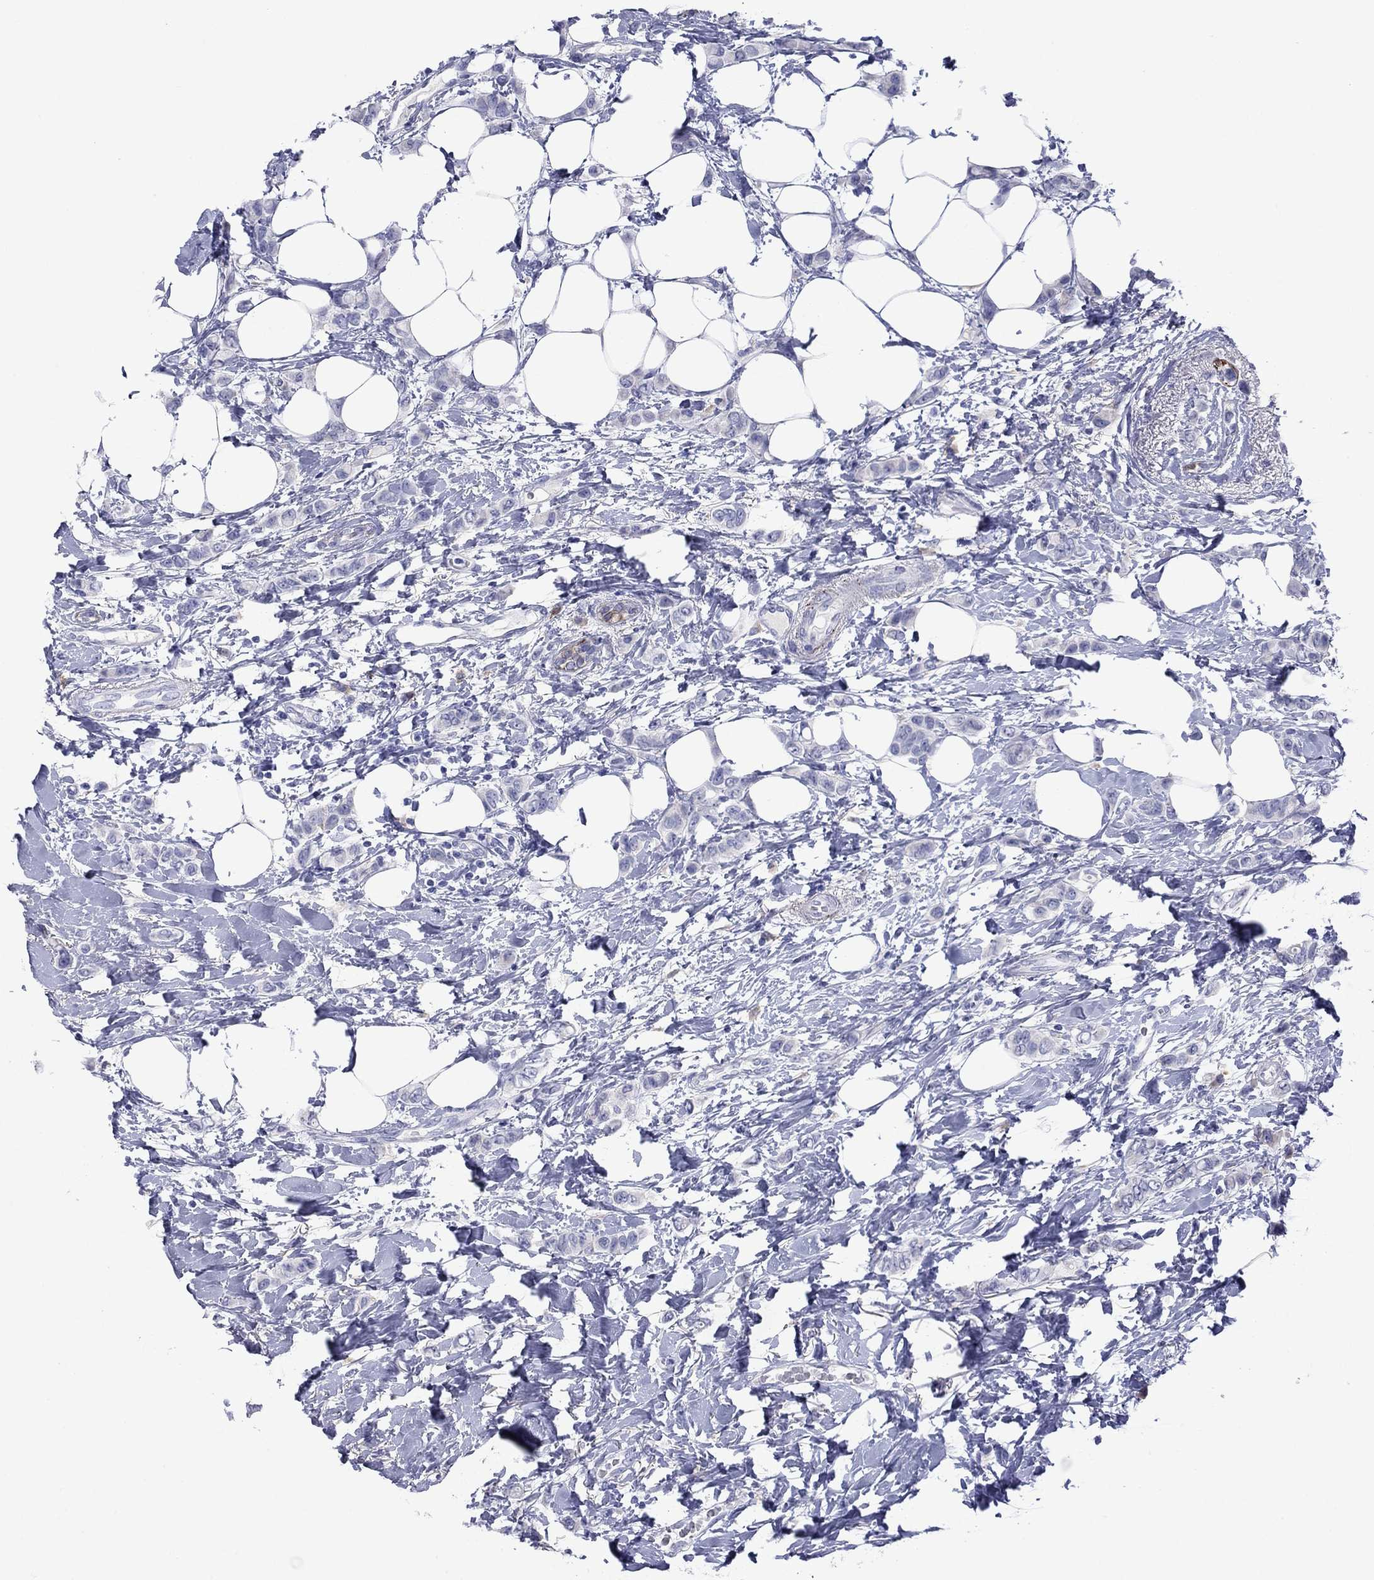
{"staining": {"intensity": "strong", "quantity": "<25%", "location": "cytoplasmic/membranous"}, "tissue": "breast cancer", "cell_type": "Tumor cells", "image_type": "cancer", "snomed": [{"axis": "morphology", "description": "Lobular carcinoma"}, {"axis": "topography", "description": "Breast"}], "caption": "A high-resolution histopathology image shows immunohistochemistry staining of breast cancer (lobular carcinoma), which reveals strong cytoplasmic/membranous staining in approximately <25% of tumor cells. (DAB (3,3'-diaminobenzidine) = brown stain, brightfield microscopy at high magnification).", "gene": "TMPRSS11A", "patient": {"sex": "female", "age": 66}}